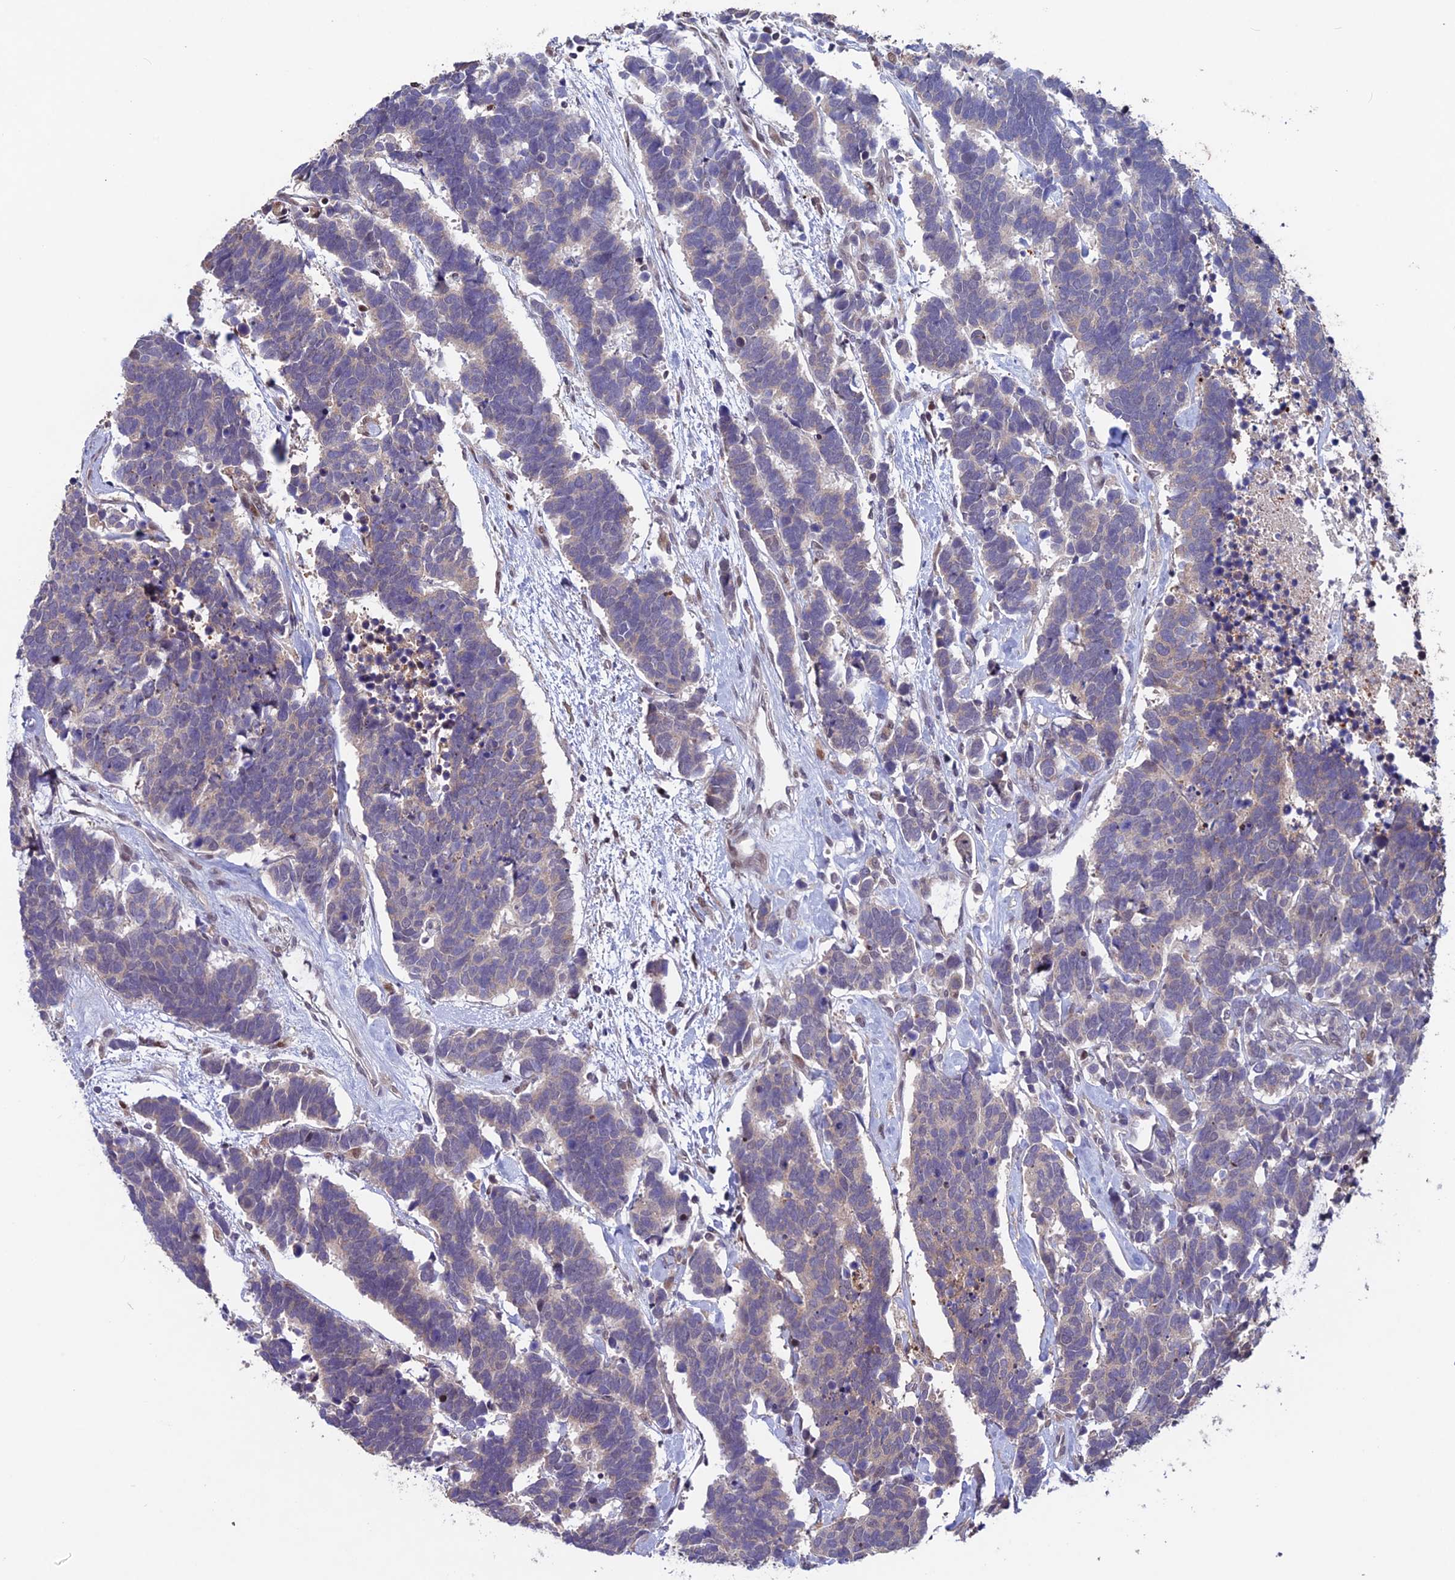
{"staining": {"intensity": "negative", "quantity": "none", "location": "none"}, "tissue": "carcinoid", "cell_type": "Tumor cells", "image_type": "cancer", "snomed": [{"axis": "morphology", "description": "Carcinoma, NOS"}, {"axis": "morphology", "description": "Carcinoid, malignant, NOS"}, {"axis": "topography", "description": "Urinary bladder"}], "caption": "A high-resolution micrograph shows immunohistochemistry staining of malignant carcinoid, which shows no significant expression in tumor cells.", "gene": "MAST2", "patient": {"sex": "male", "age": 57}}